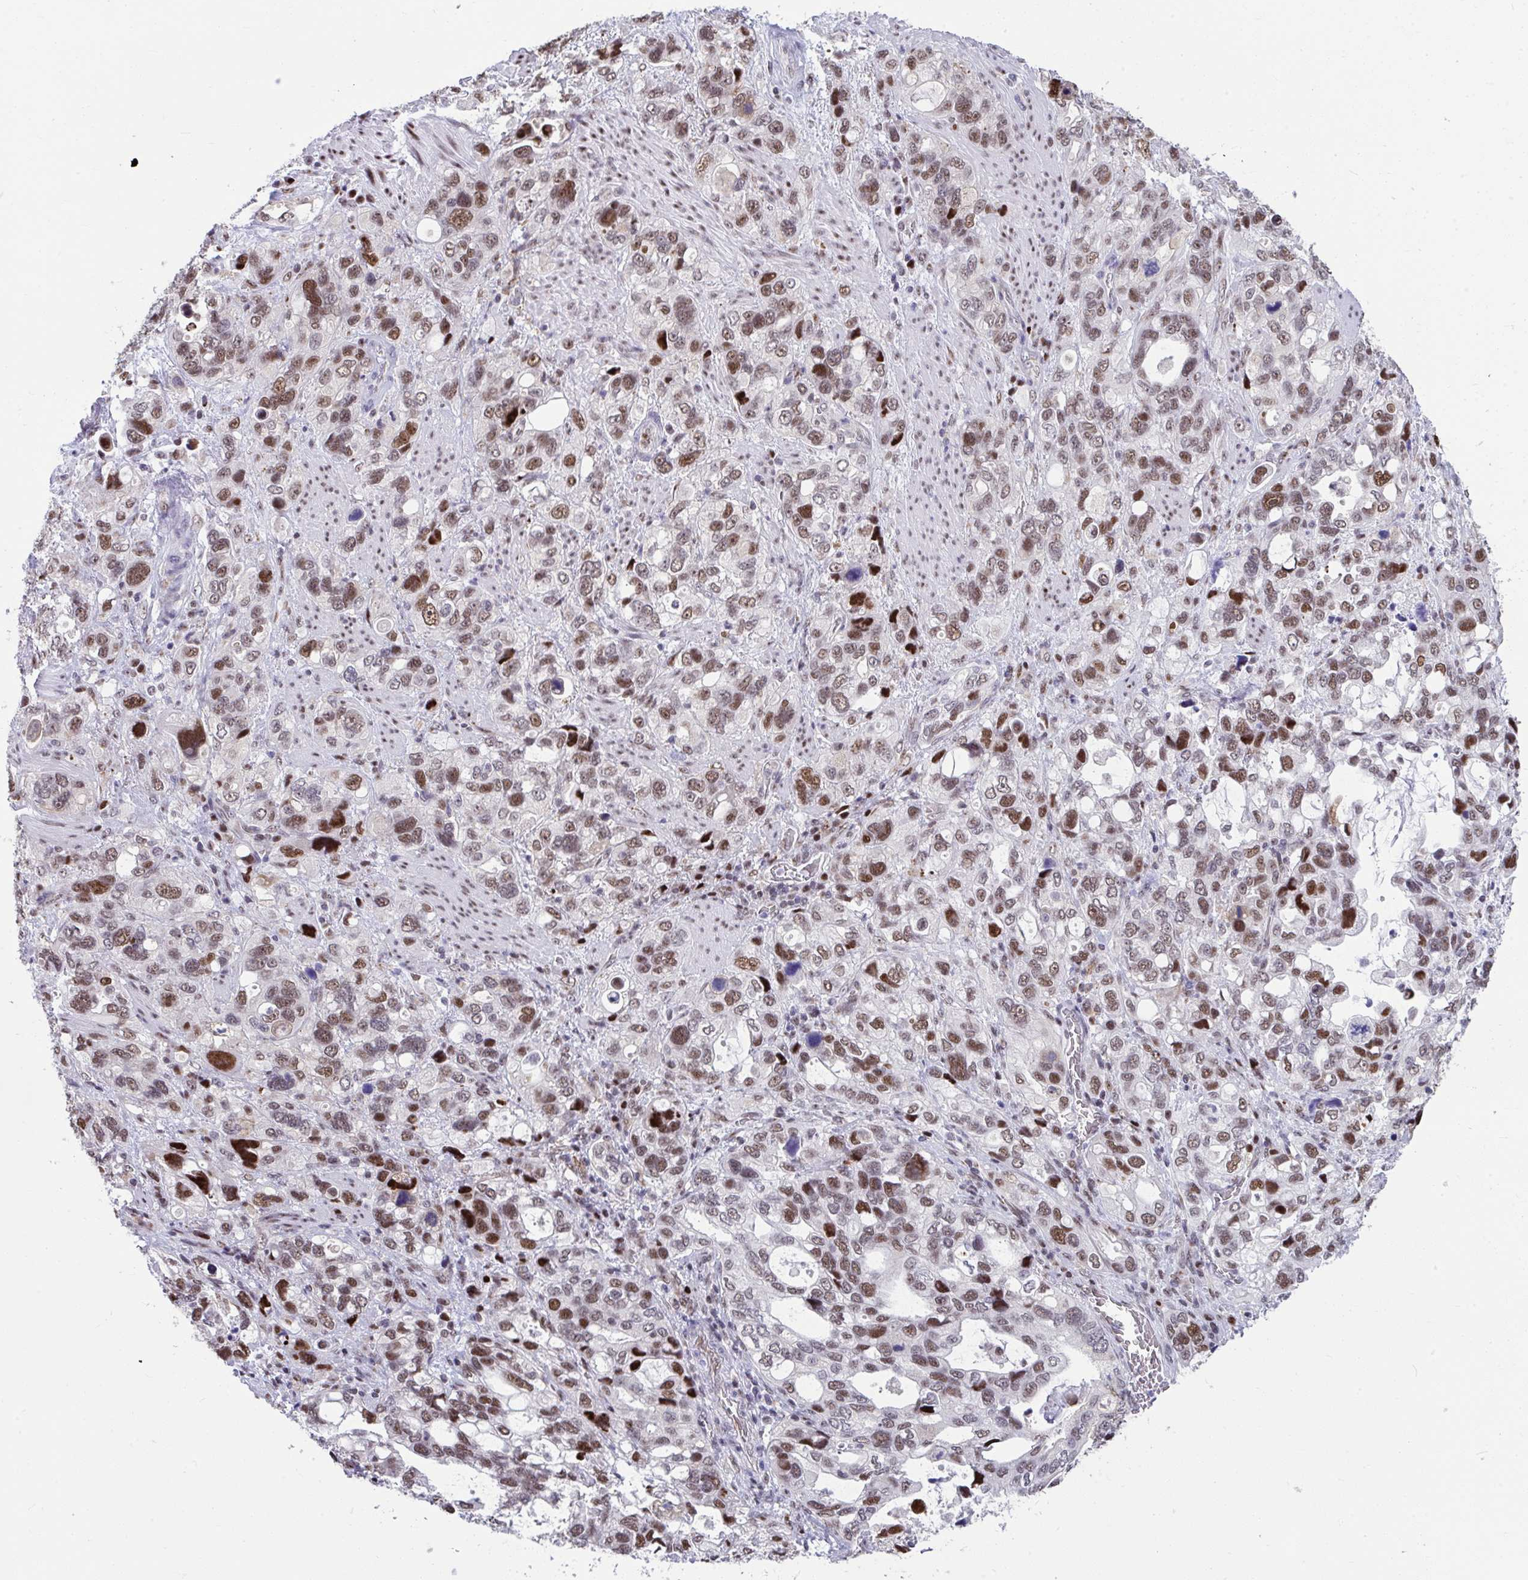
{"staining": {"intensity": "moderate", "quantity": ">75%", "location": "nuclear"}, "tissue": "stomach cancer", "cell_type": "Tumor cells", "image_type": "cancer", "snomed": [{"axis": "morphology", "description": "Adenocarcinoma, NOS"}, {"axis": "topography", "description": "Stomach, upper"}], "caption": "Protein staining shows moderate nuclear expression in about >75% of tumor cells in adenocarcinoma (stomach).", "gene": "SLC35C2", "patient": {"sex": "female", "age": 81}}